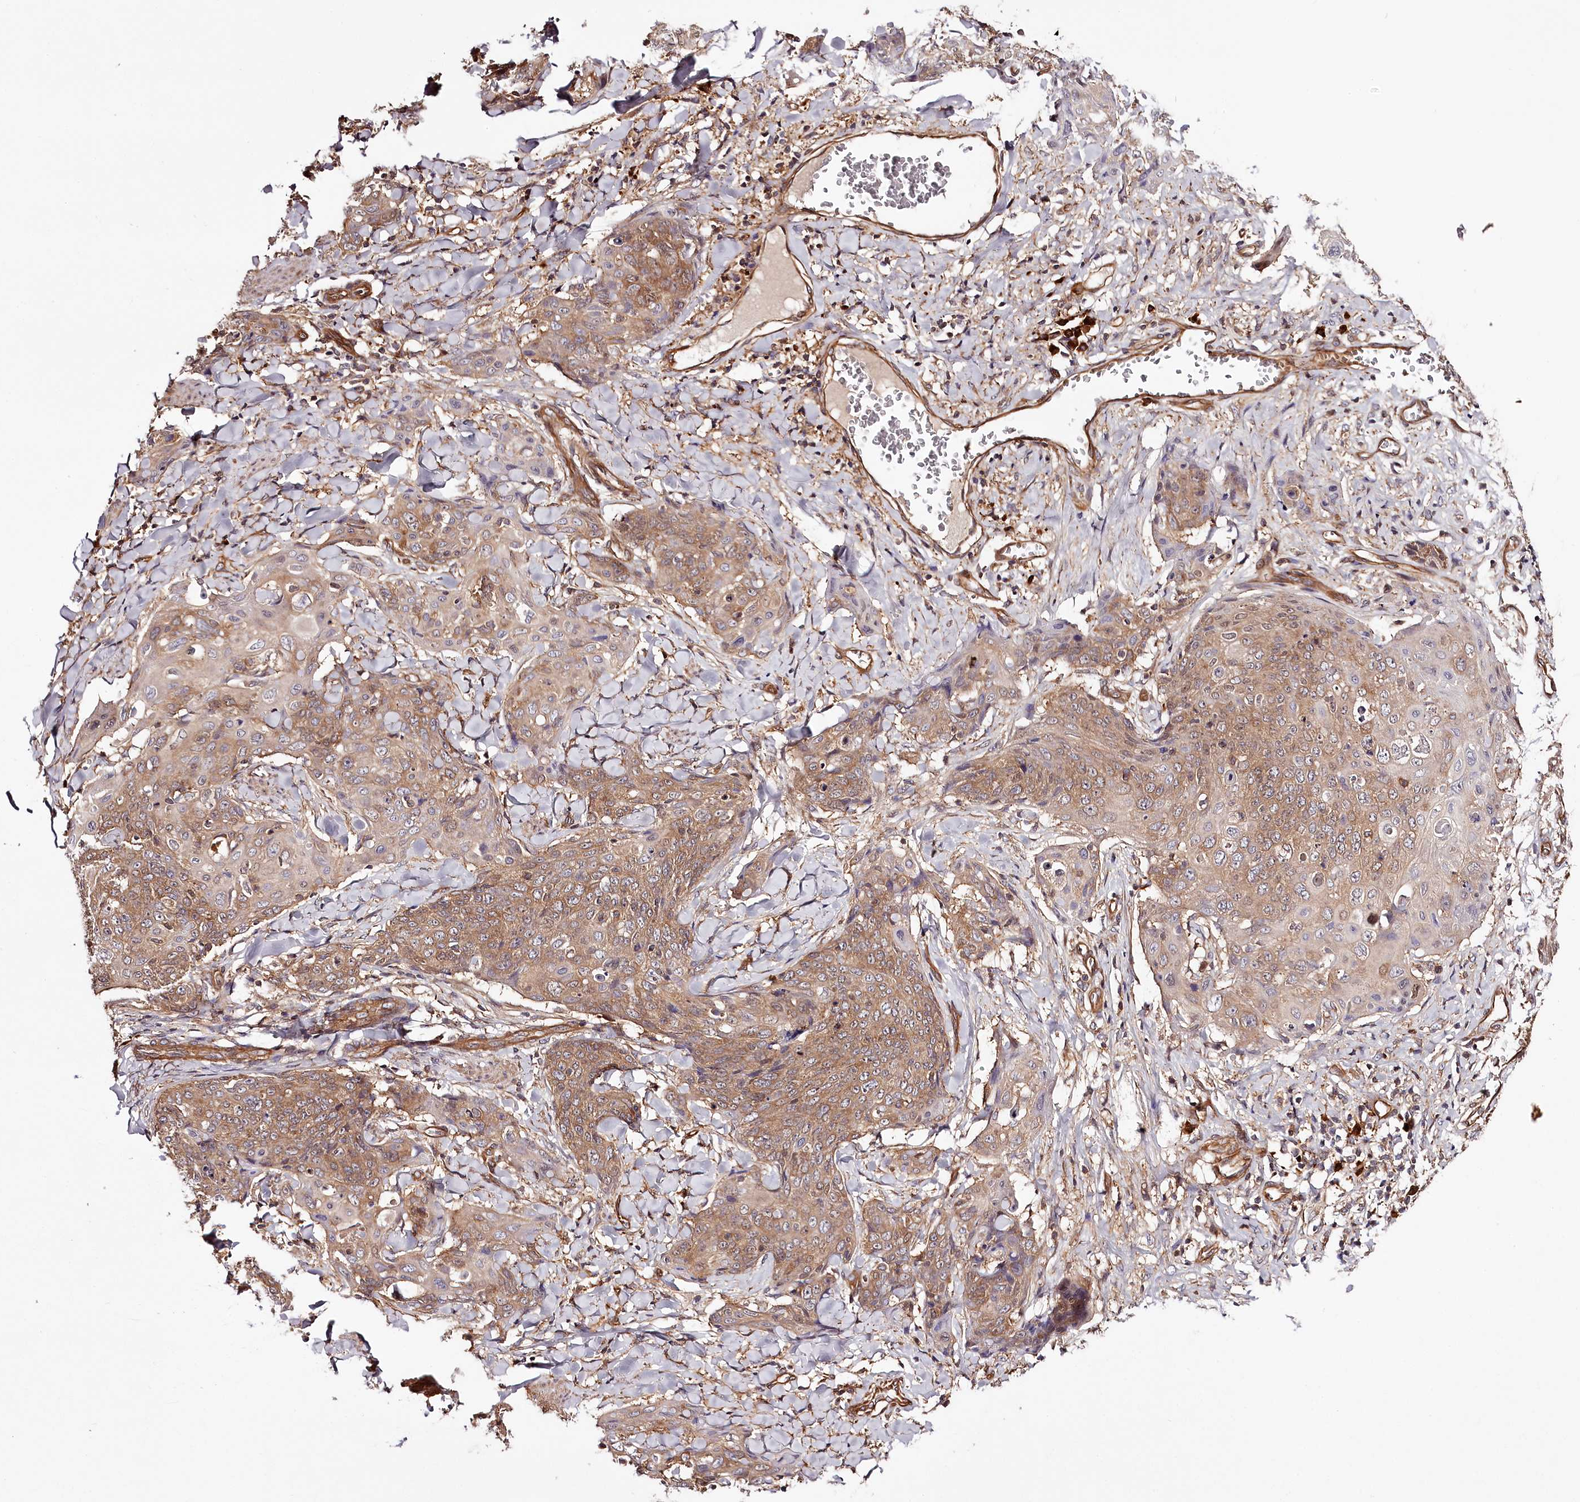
{"staining": {"intensity": "moderate", "quantity": ">75%", "location": "cytoplasmic/membranous"}, "tissue": "skin cancer", "cell_type": "Tumor cells", "image_type": "cancer", "snomed": [{"axis": "morphology", "description": "Squamous cell carcinoma, NOS"}, {"axis": "topography", "description": "Skin"}, {"axis": "topography", "description": "Vulva"}], "caption": "A histopathology image of skin cancer (squamous cell carcinoma) stained for a protein displays moderate cytoplasmic/membranous brown staining in tumor cells.", "gene": "TARS1", "patient": {"sex": "female", "age": 85}}